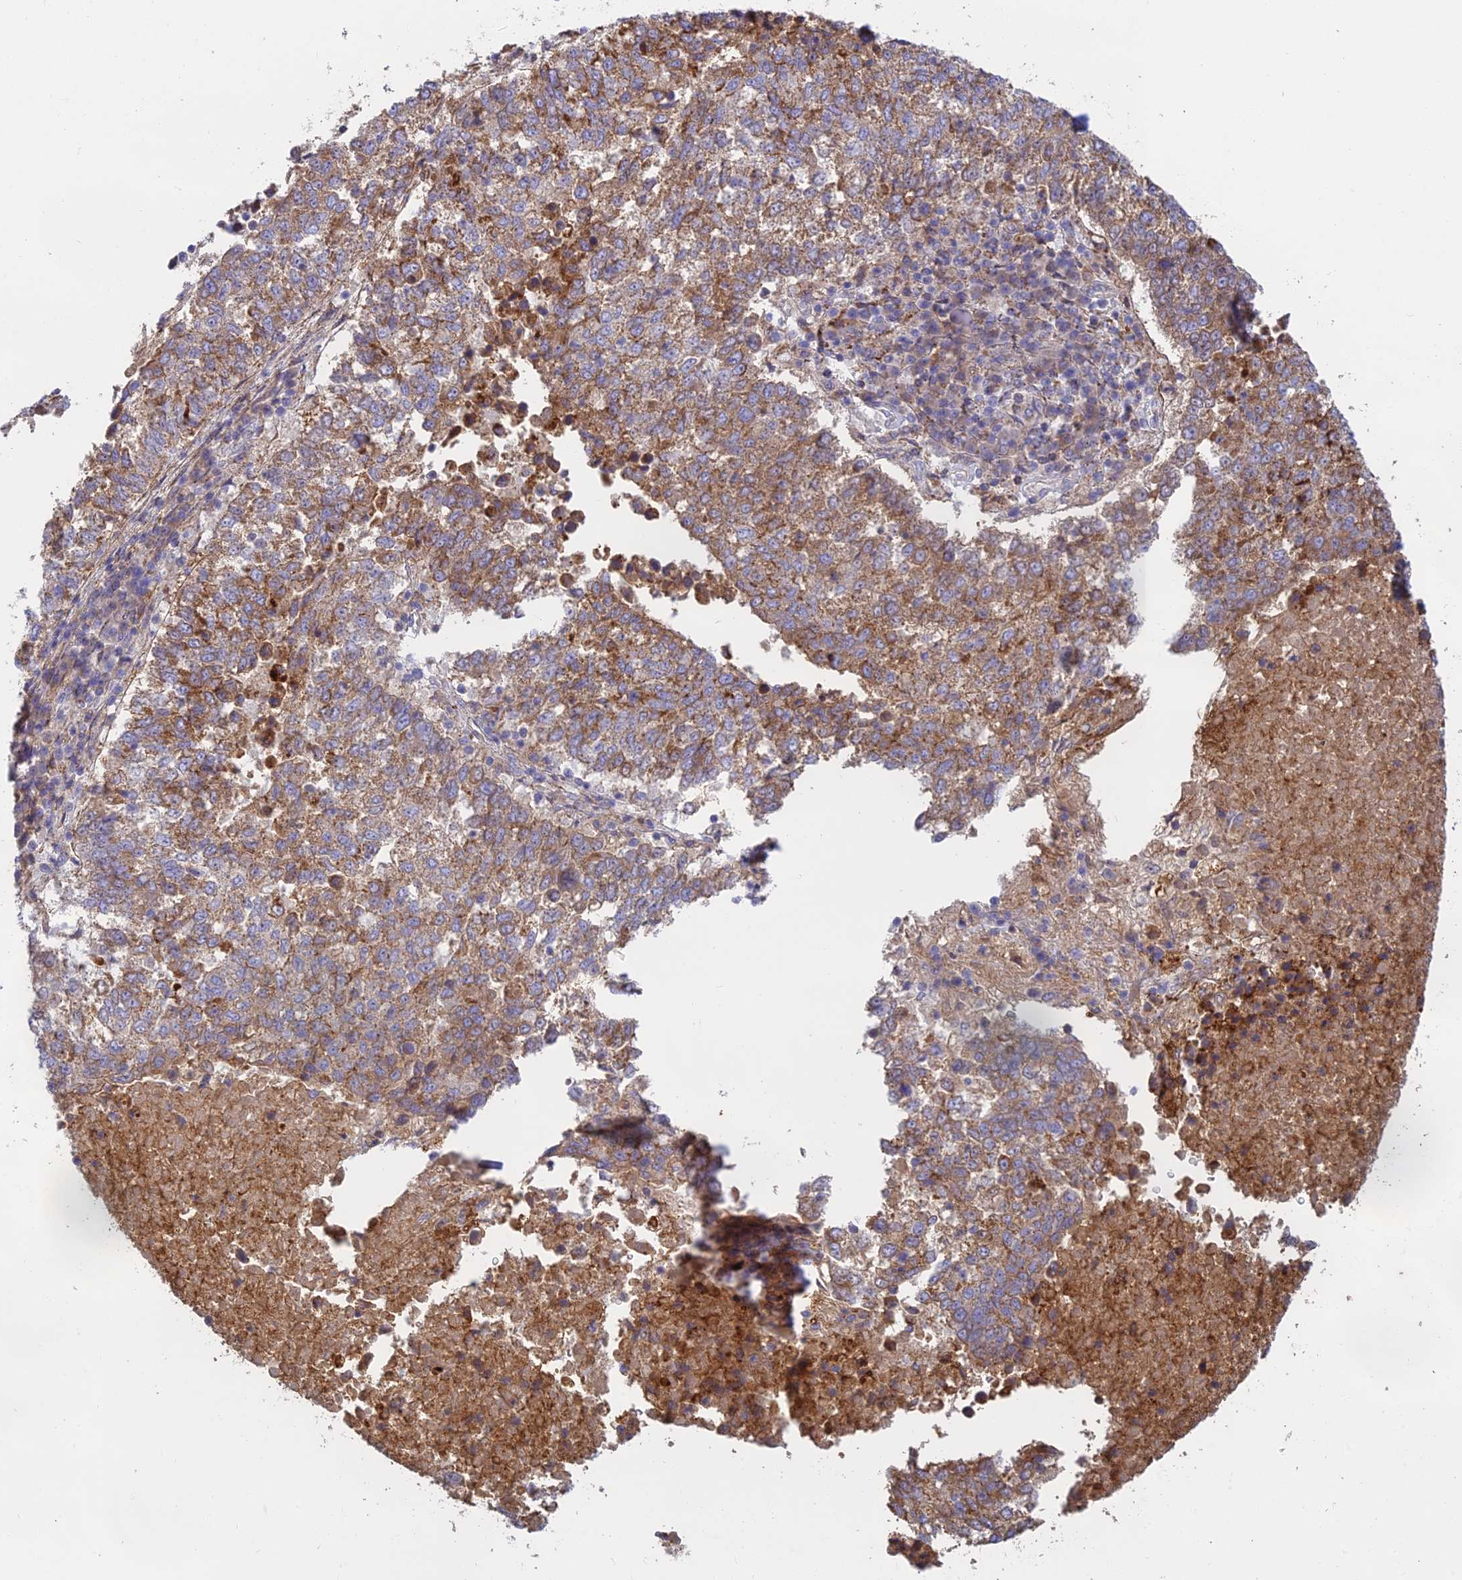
{"staining": {"intensity": "moderate", "quantity": "25%-75%", "location": "cytoplasmic/membranous"}, "tissue": "lung cancer", "cell_type": "Tumor cells", "image_type": "cancer", "snomed": [{"axis": "morphology", "description": "Squamous cell carcinoma, NOS"}, {"axis": "topography", "description": "Lung"}], "caption": "Immunohistochemistry (IHC) (DAB) staining of human lung cancer (squamous cell carcinoma) shows moderate cytoplasmic/membranous protein staining in approximately 25%-75% of tumor cells. (DAB = brown stain, brightfield microscopy at high magnification).", "gene": "IFTAP", "patient": {"sex": "male", "age": 73}}